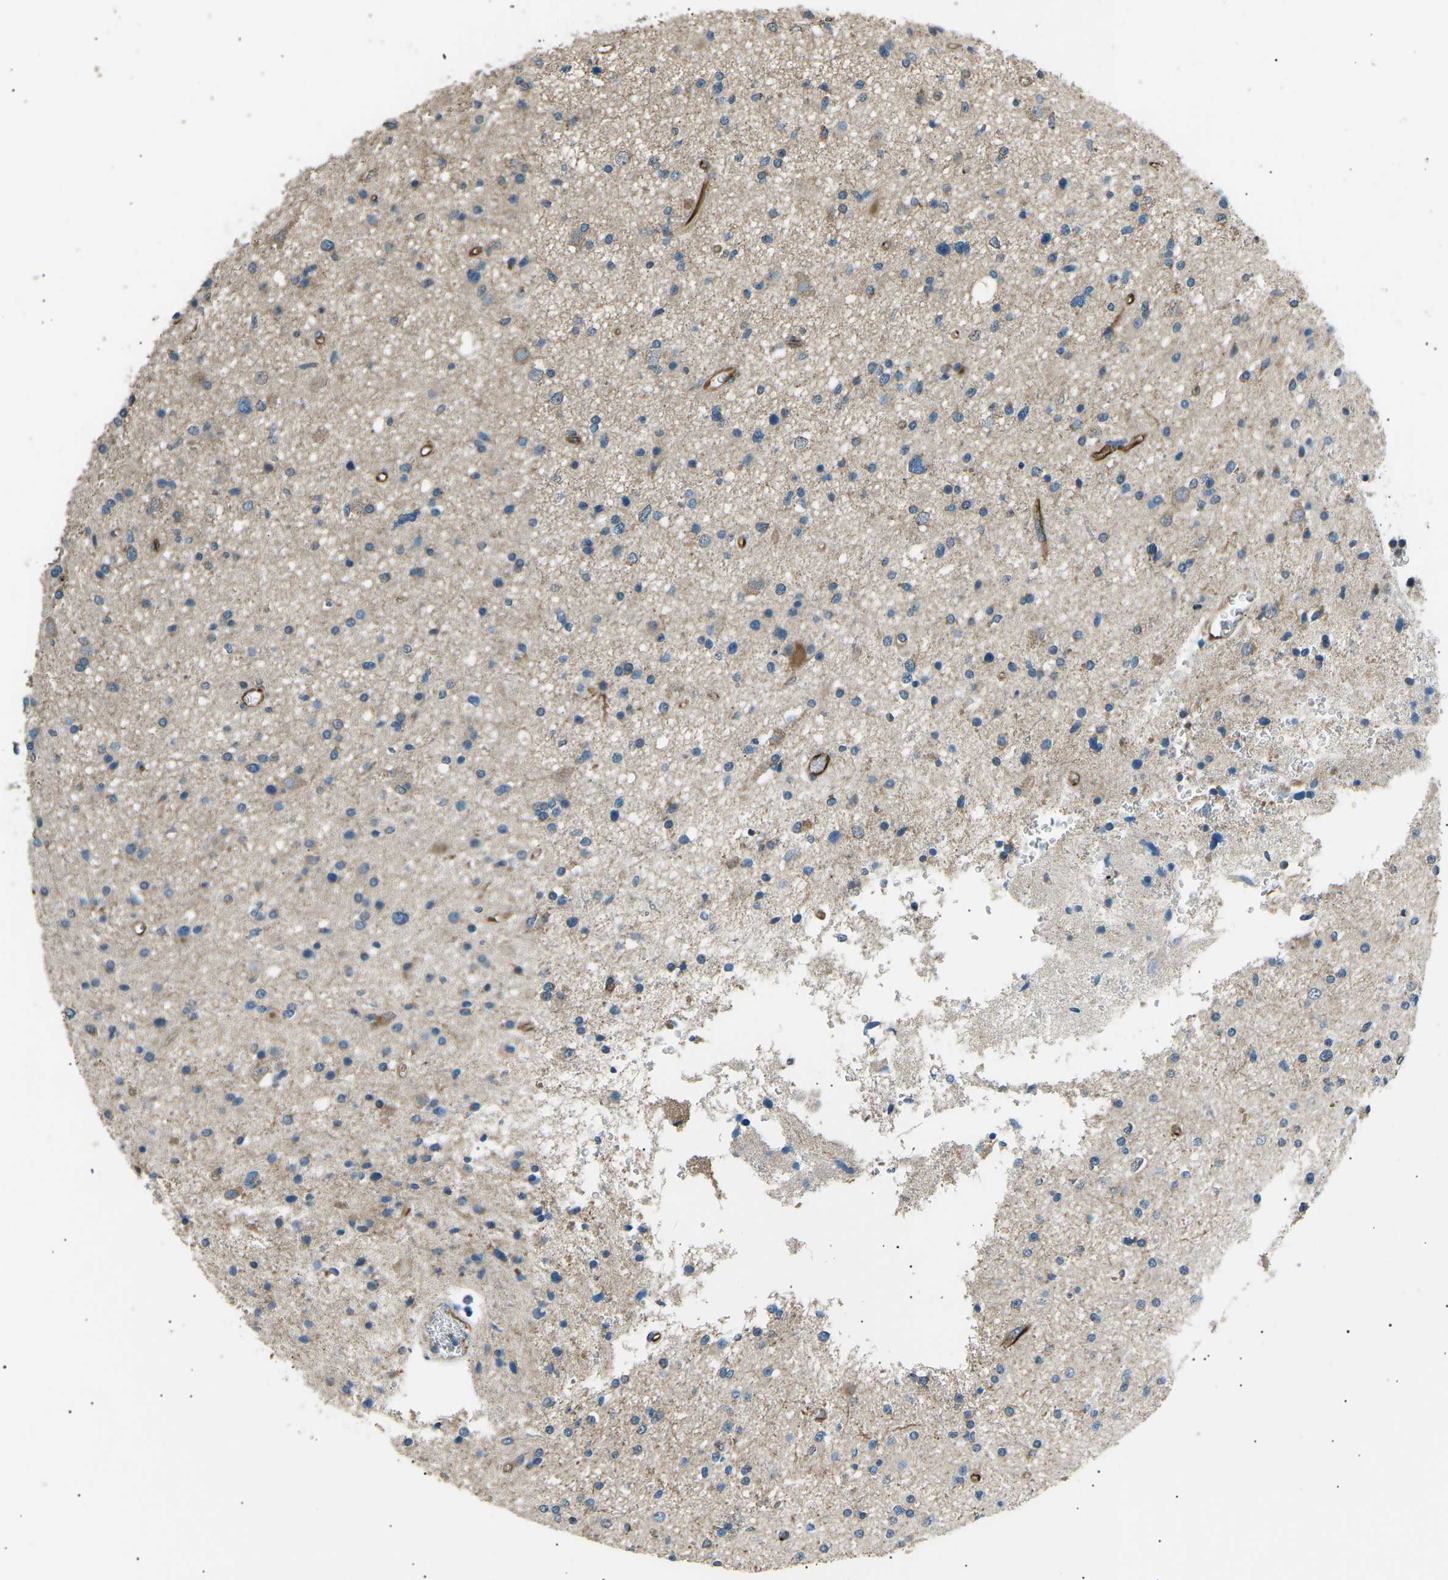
{"staining": {"intensity": "weak", "quantity": "<25%", "location": "cytoplasmic/membranous"}, "tissue": "glioma", "cell_type": "Tumor cells", "image_type": "cancer", "snomed": [{"axis": "morphology", "description": "Glioma, malignant, High grade"}, {"axis": "topography", "description": "Brain"}], "caption": "This is an IHC photomicrograph of glioma. There is no staining in tumor cells.", "gene": "SLK", "patient": {"sex": "male", "age": 33}}